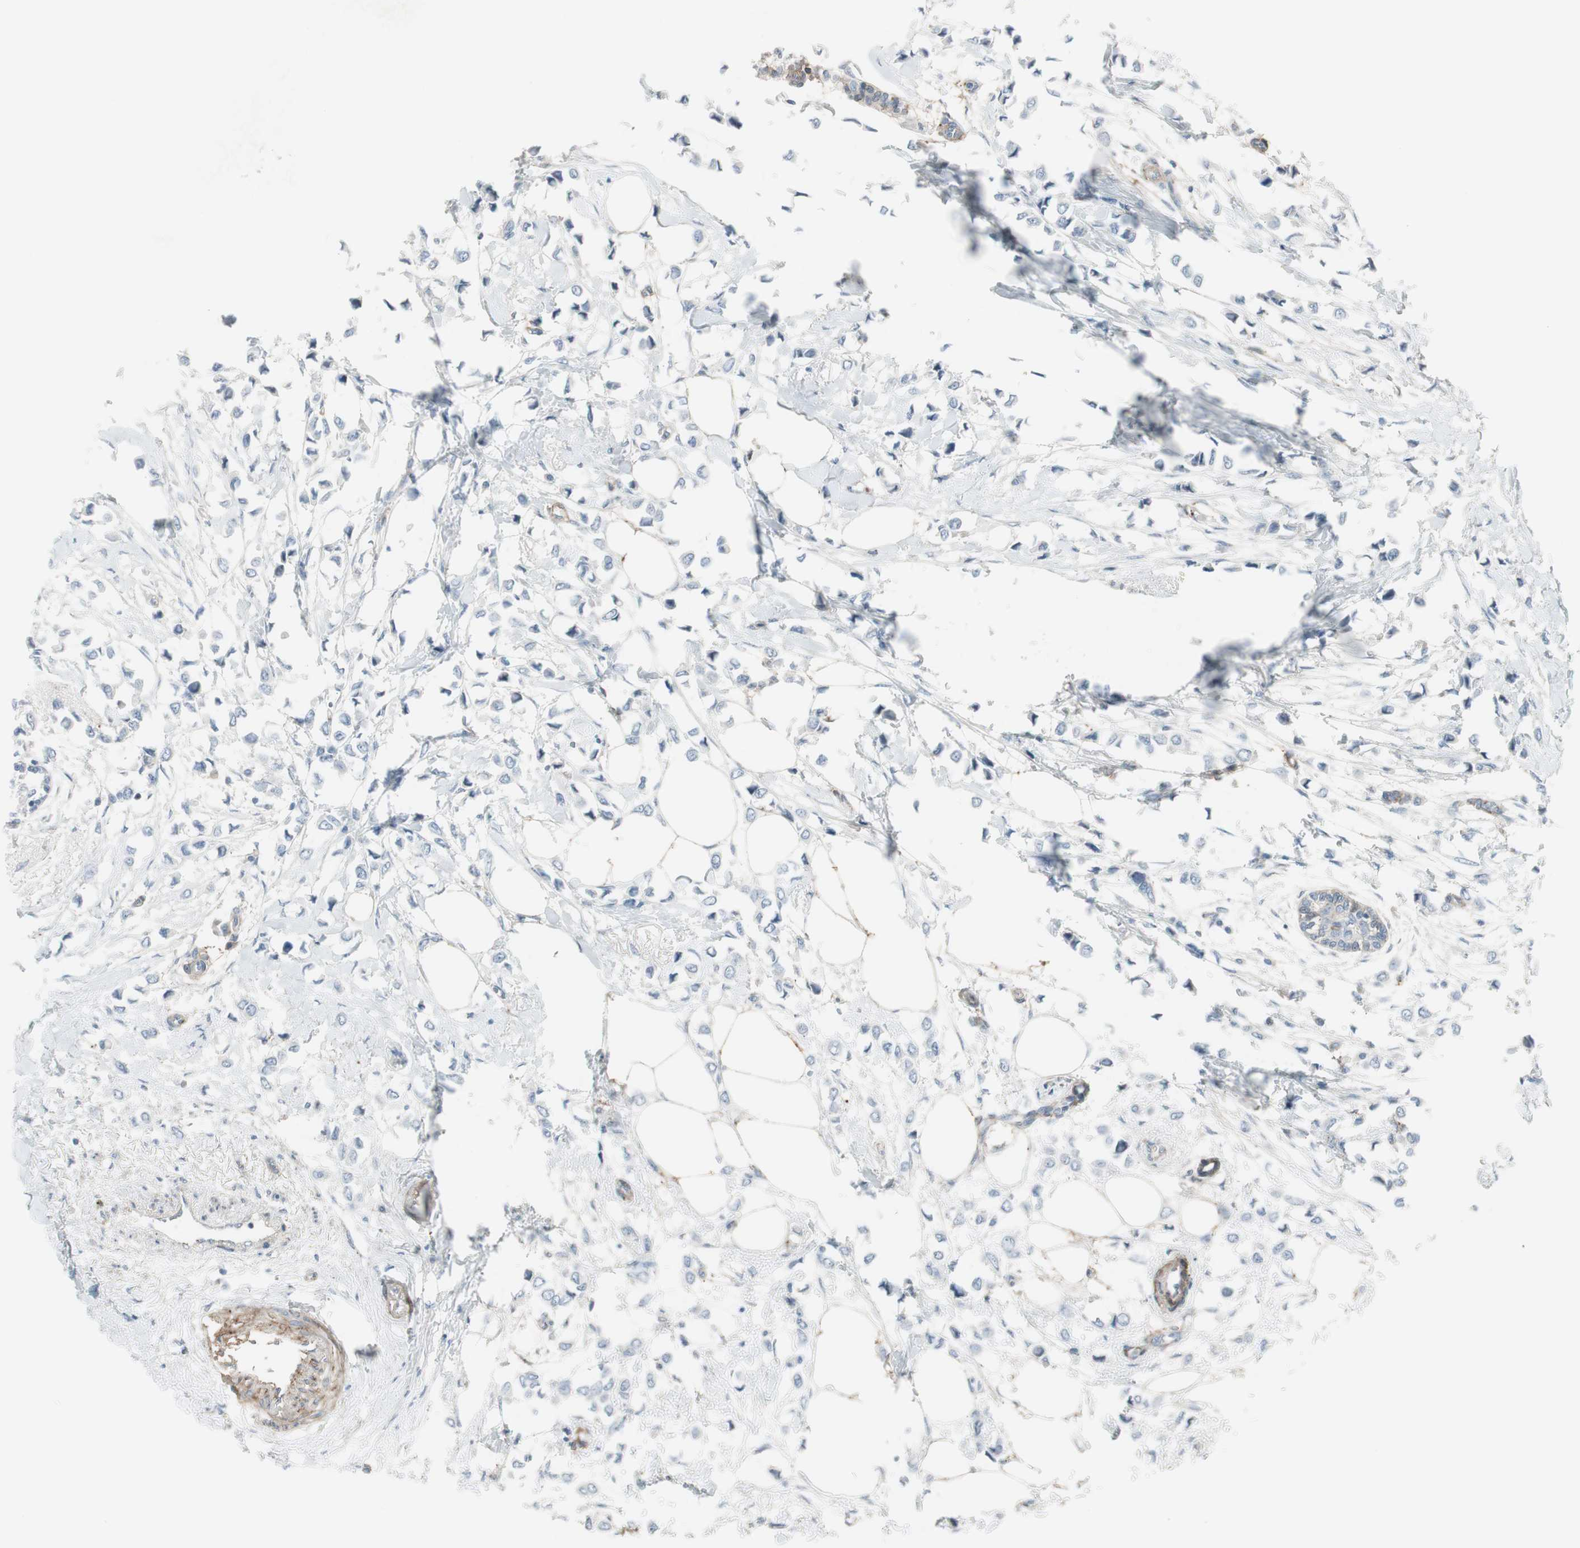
{"staining": {"intensity": "negative", "quantity": "none", "location": "none"}, "tissue": "breast cancer", "cell_type": "Tumor cells", "image_type": "cancer", "snomed": [{"axis": "morphology", "description": "Lobular carcinoma"}, {"axis": "topography", "description": "Breast"}], "caption": "A high-resolution photomicrograph shows IHC staining of lobular carcinoma (breast), which displays no significant expression in tumor cells.", "gene": "CACNA2D1", "patient": {"sex": "female", "age": 51}}